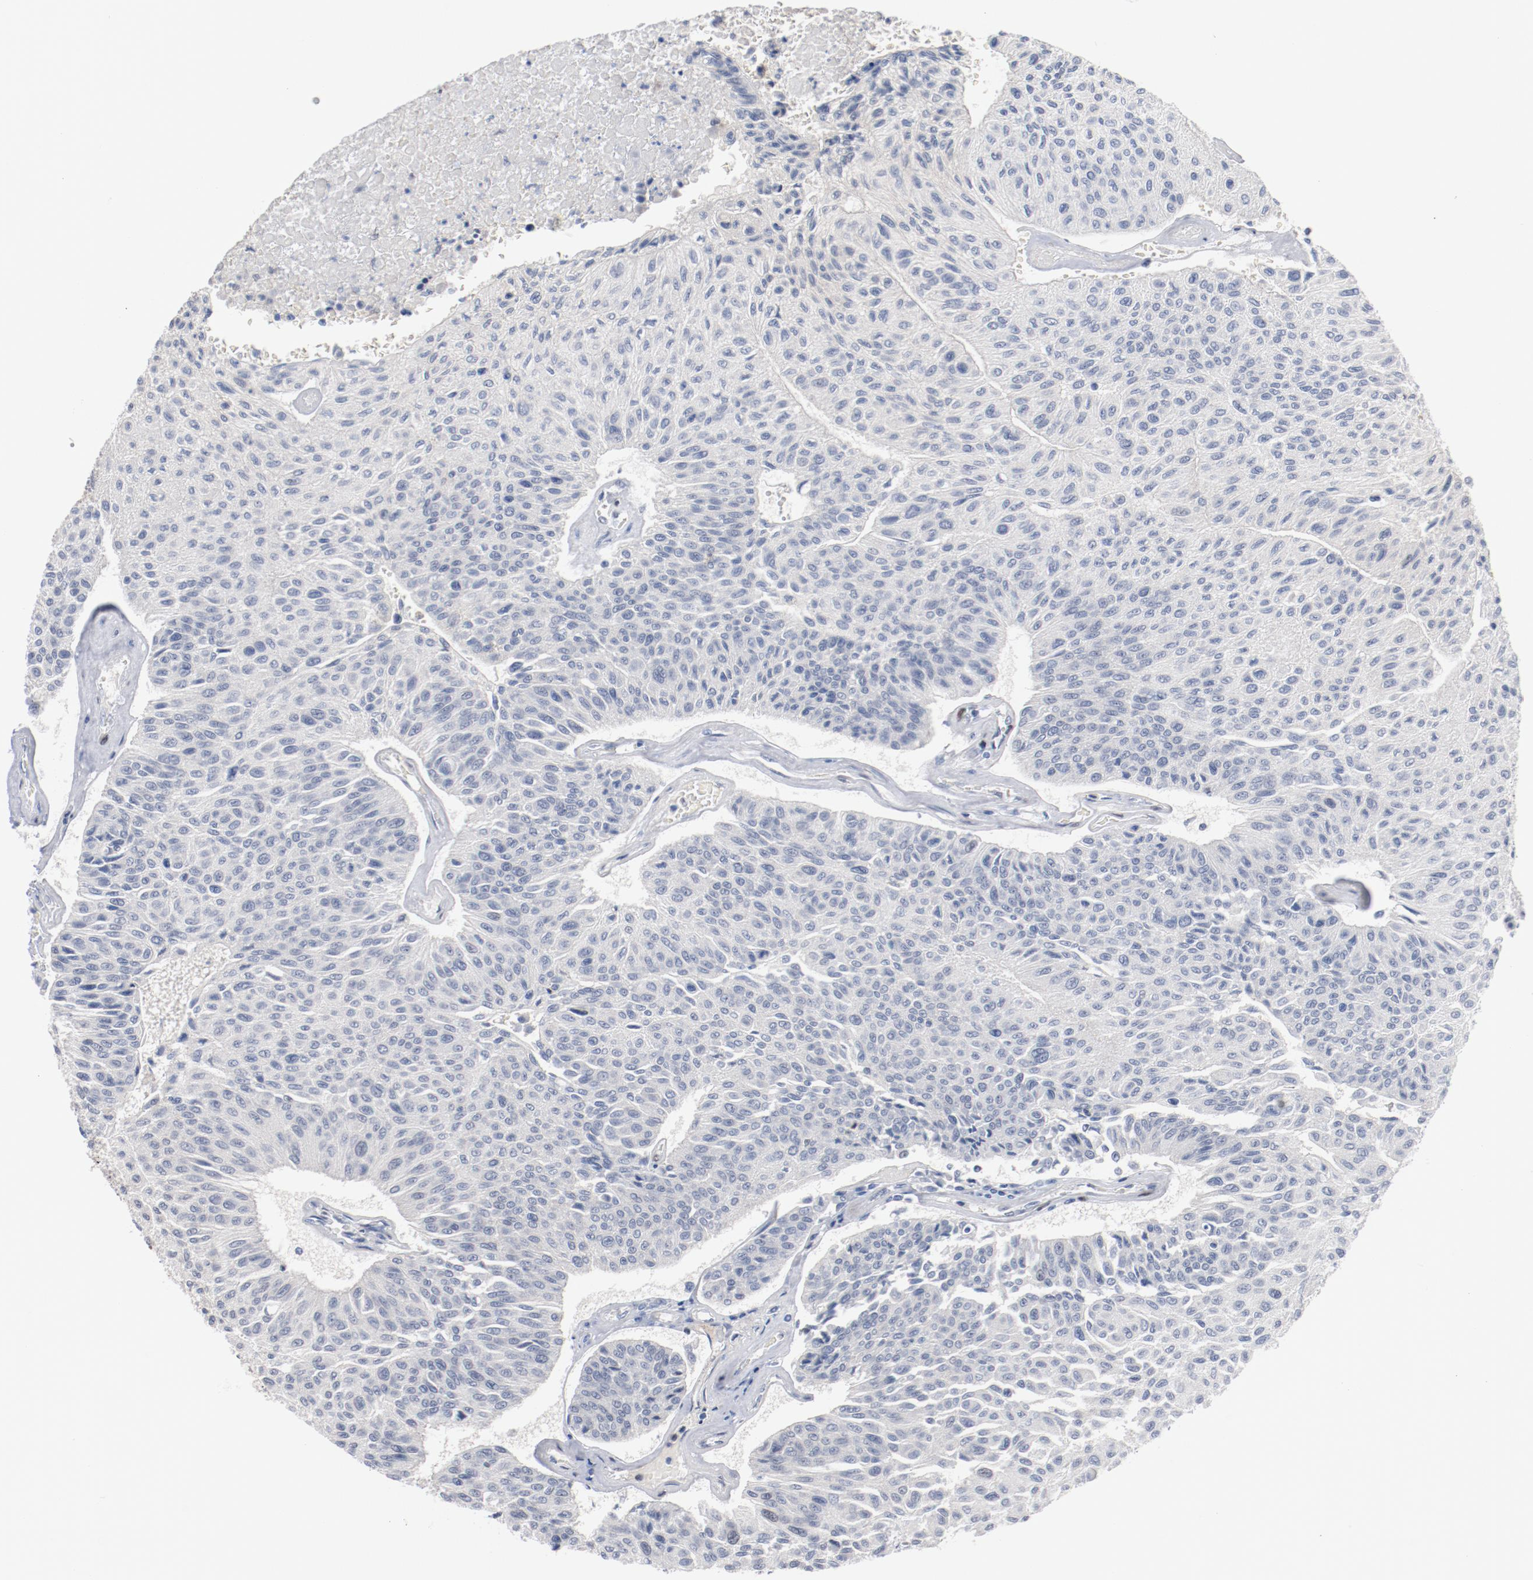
{"staining": {"intensity": "negative", "quantity": "none", "location": "none"}, "tissue": "urothelial cancer", "cell_type": "Tumor cells", "image_type": "cancer", "snomed": [{"axis": "morphology", "description": "Urothelial carcinoma, High grade"}, {"axis": "topography", "description": "Urinary bladder"}], "caption": "Immunohistochemical staining of urothelial cancer demonstrates no significant positivity in tumor cells. (Brightfield microscopy of DAB (3,3'-diaminobenzidine) immunohistochemistry (IHC) at high magnification).", "gene": "ZEB2", "patient": {"sex": "male", "age": 66}}